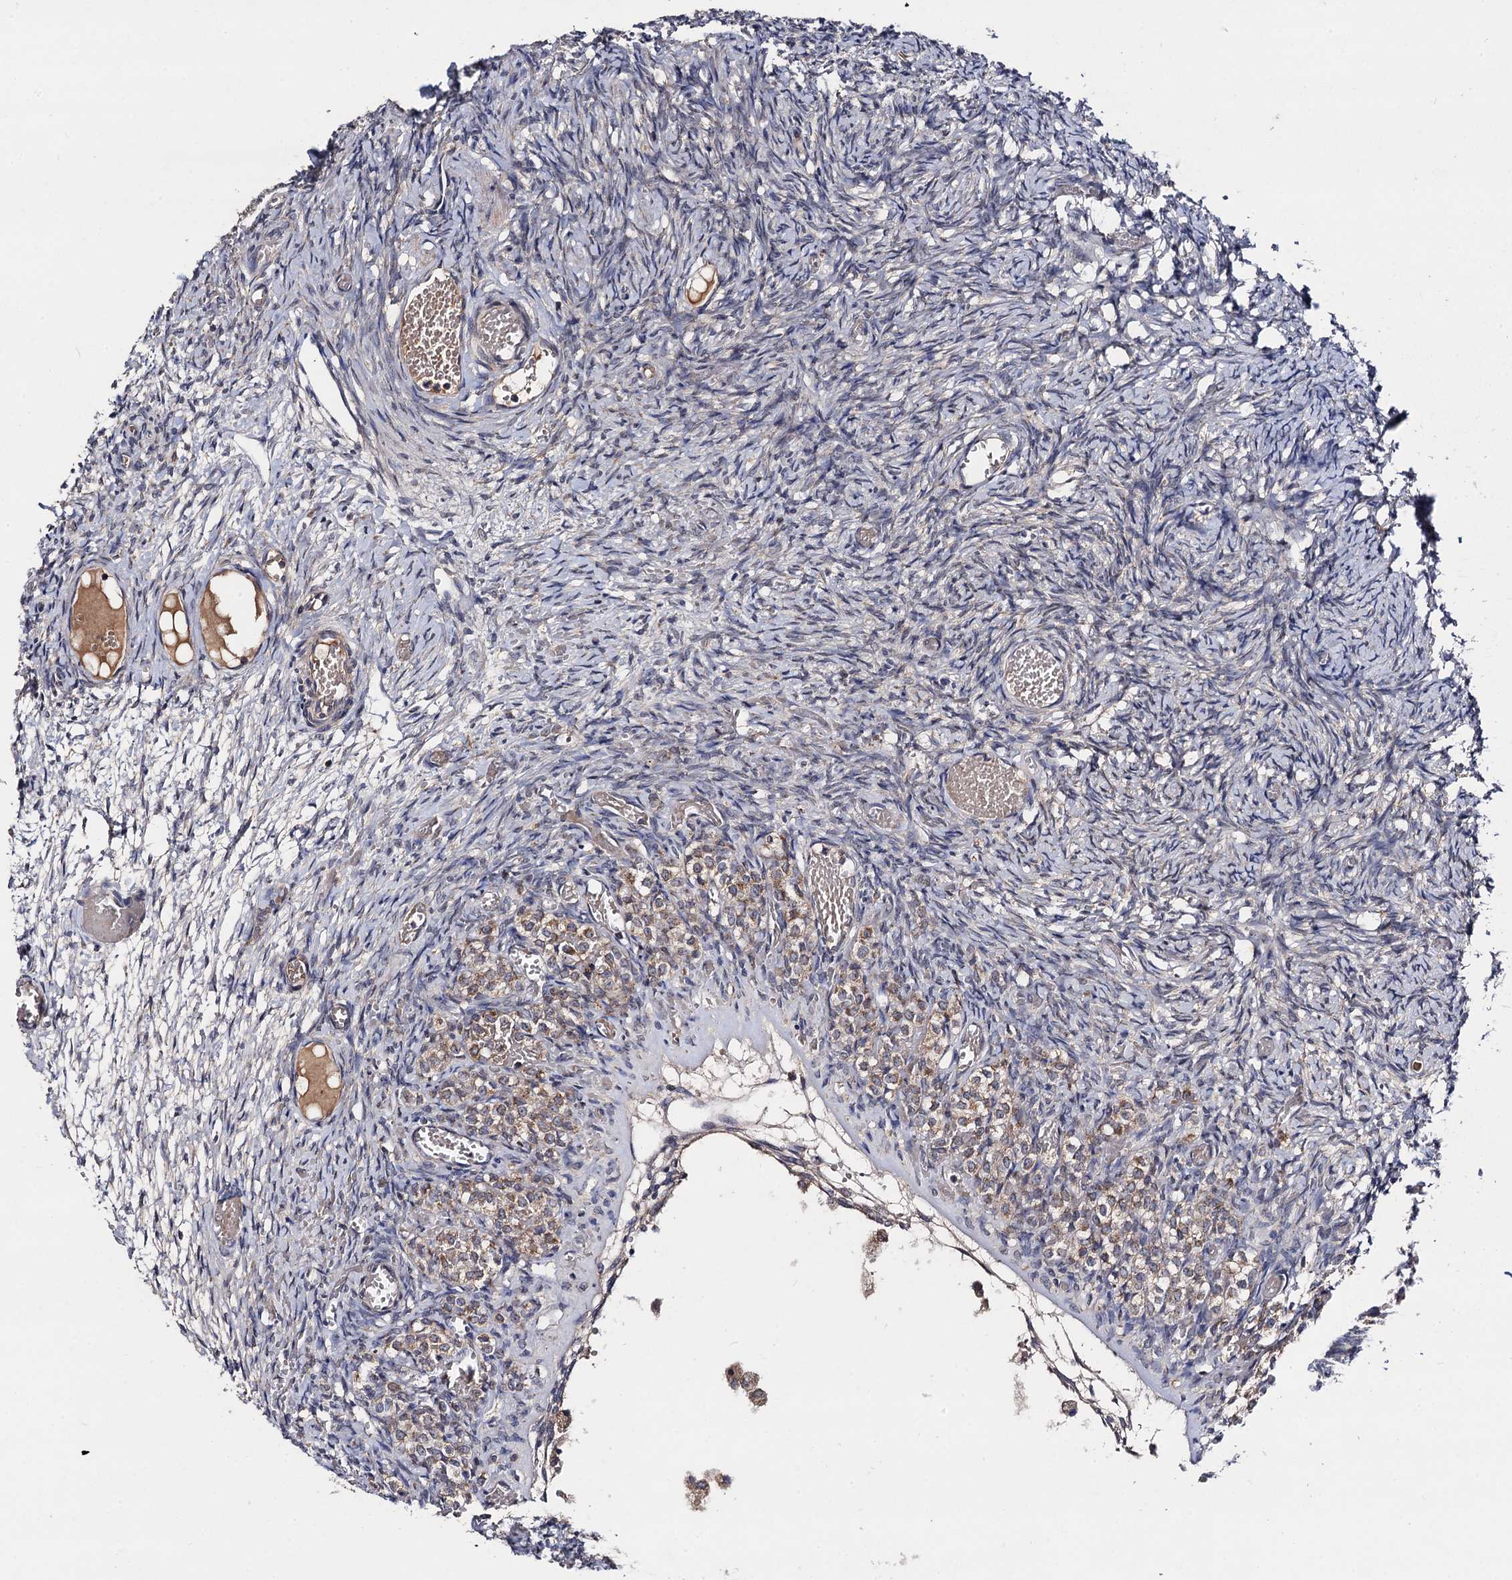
{"staining": {"intensity": "negative", "quantity": "none", "location": "none"}, "tissue": "ovary", "cell_type": "Ovarian stroma cells", "image_type": "normal", "snomed": [{"axis": "morphology", "description": "Adenocarcinoma, NOS"}, {"axis": "topography", "description": "Endometrium"}], "caption": "Unremarkable ovary was stained to show a protein in brown. There is no significant staining in ovarian stroma cells. (Immunohistochemistry (ihc), brightfield microscopy, high magnification).", "gene": "VPS37D", "patient": {"sex": "female", "age": 32}}